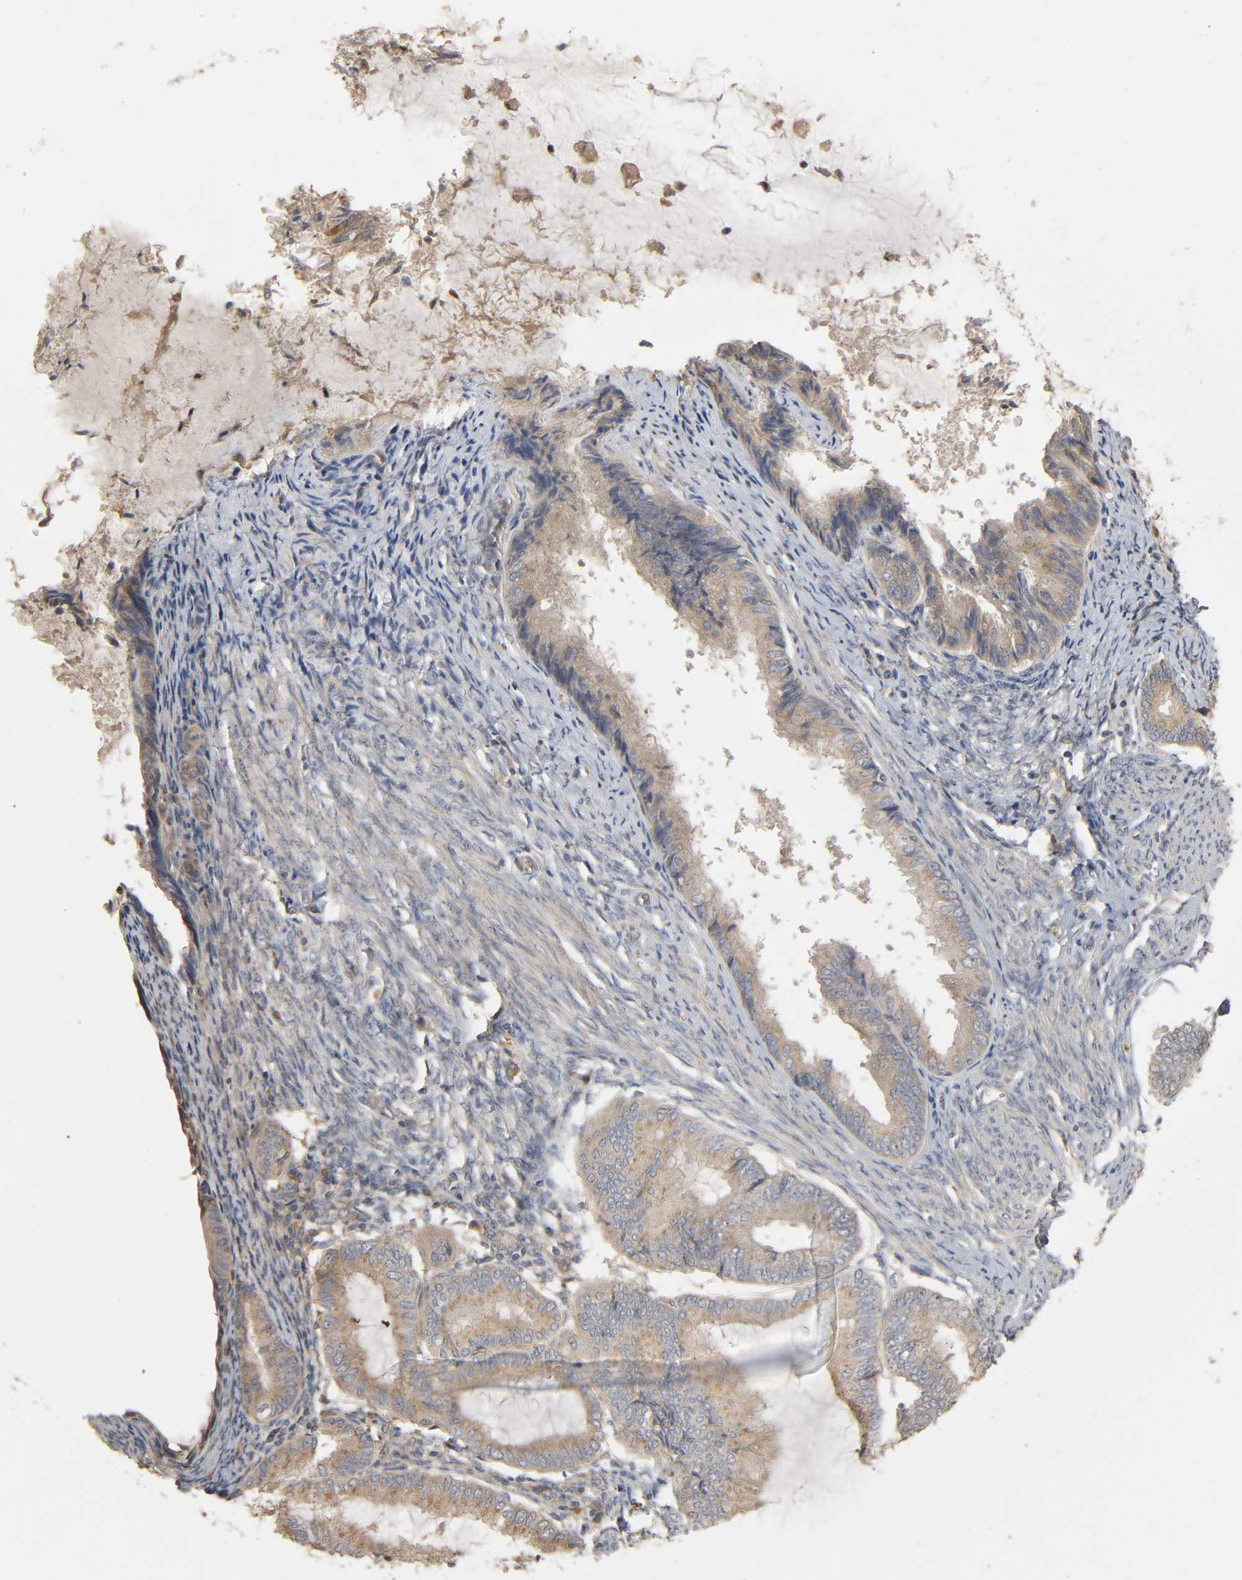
{"staining": {"intensity": "weak", "quantity": ">75%", "location": "cytoplasmic/membranous"}, "tissue": "endometrial cancer", "cell_type": "Tumor cells", "image_type": "cancer", "snomed": [{"axis": "morphology", "description": "Adenocarcinoma, NOS"}, {"axis": "topography", "description": "Endometrium"}], "caption": "IHC photomicrograph of endometrial cancer (adenocarcinoma) stained for a protein (brown), which reveals low levels of weak cytoplasmic/membranous expression in approximately >75% of tumor cells.", "gene": "SGSM1", "patient": {"sex": "female", "age": 86}}